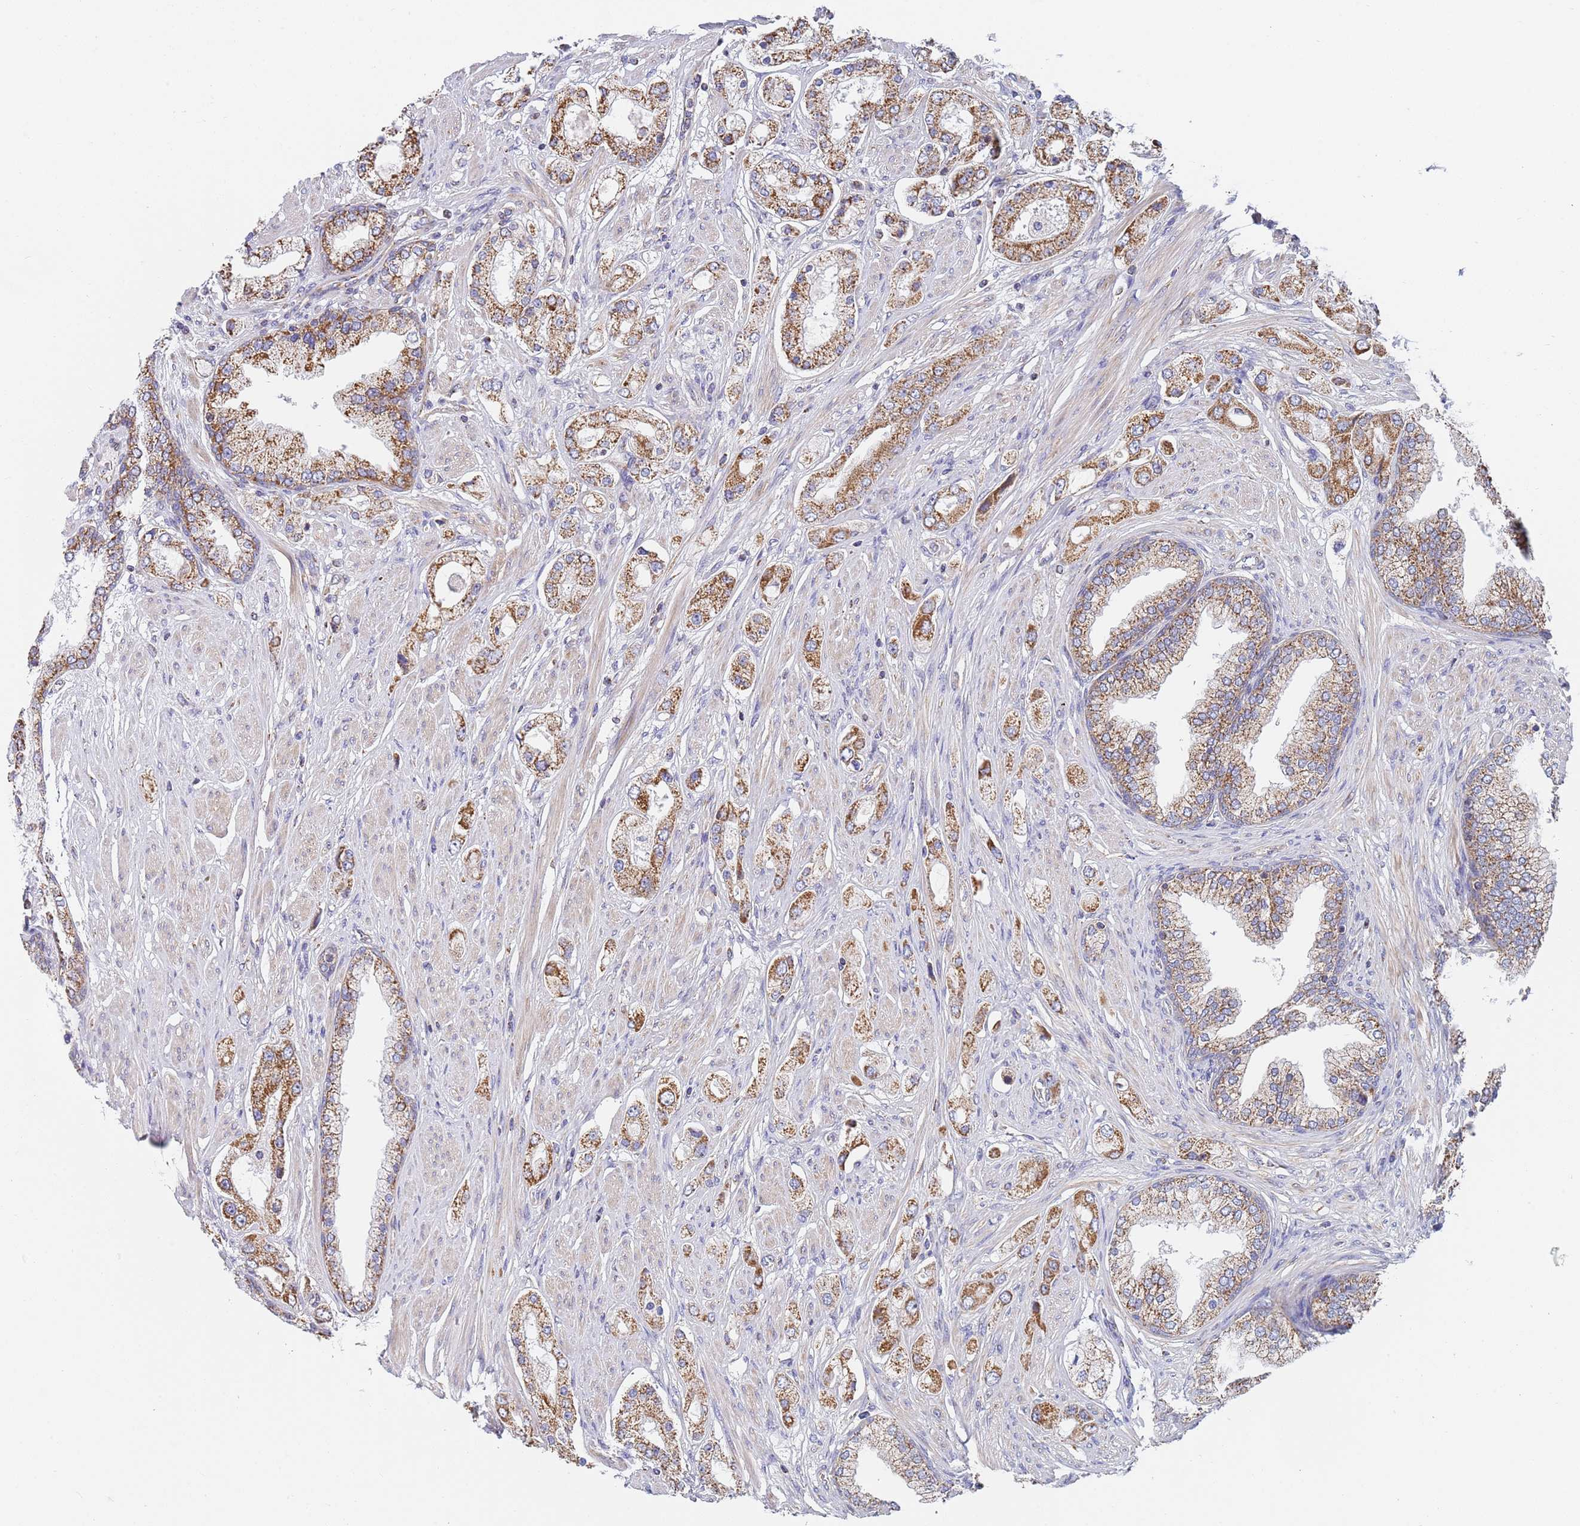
{"staining": {"intensity": "moderate", "quantity": ">75%", "location": "cytoplasmic/membranous"}, "tissue": "prostate cancer", "cell_type": "Tumor cells", "image_type": "cancer", "snomed": [{"axis": "morphology", "description": "Adenocarcinoma, High grade"}, {"axis": "topography", "description": "Prostate"}], "caption": "Immunohistochemistry (IHC) photomicrograph of human prostate cancer stained for a protein (brown), which demonstrates medium levels of moderate cytoplasmic/membranous expression in about >75% of tumor cells.", "gene": "PWWP3A", "patient": {"sex": "male", "age": 68}}